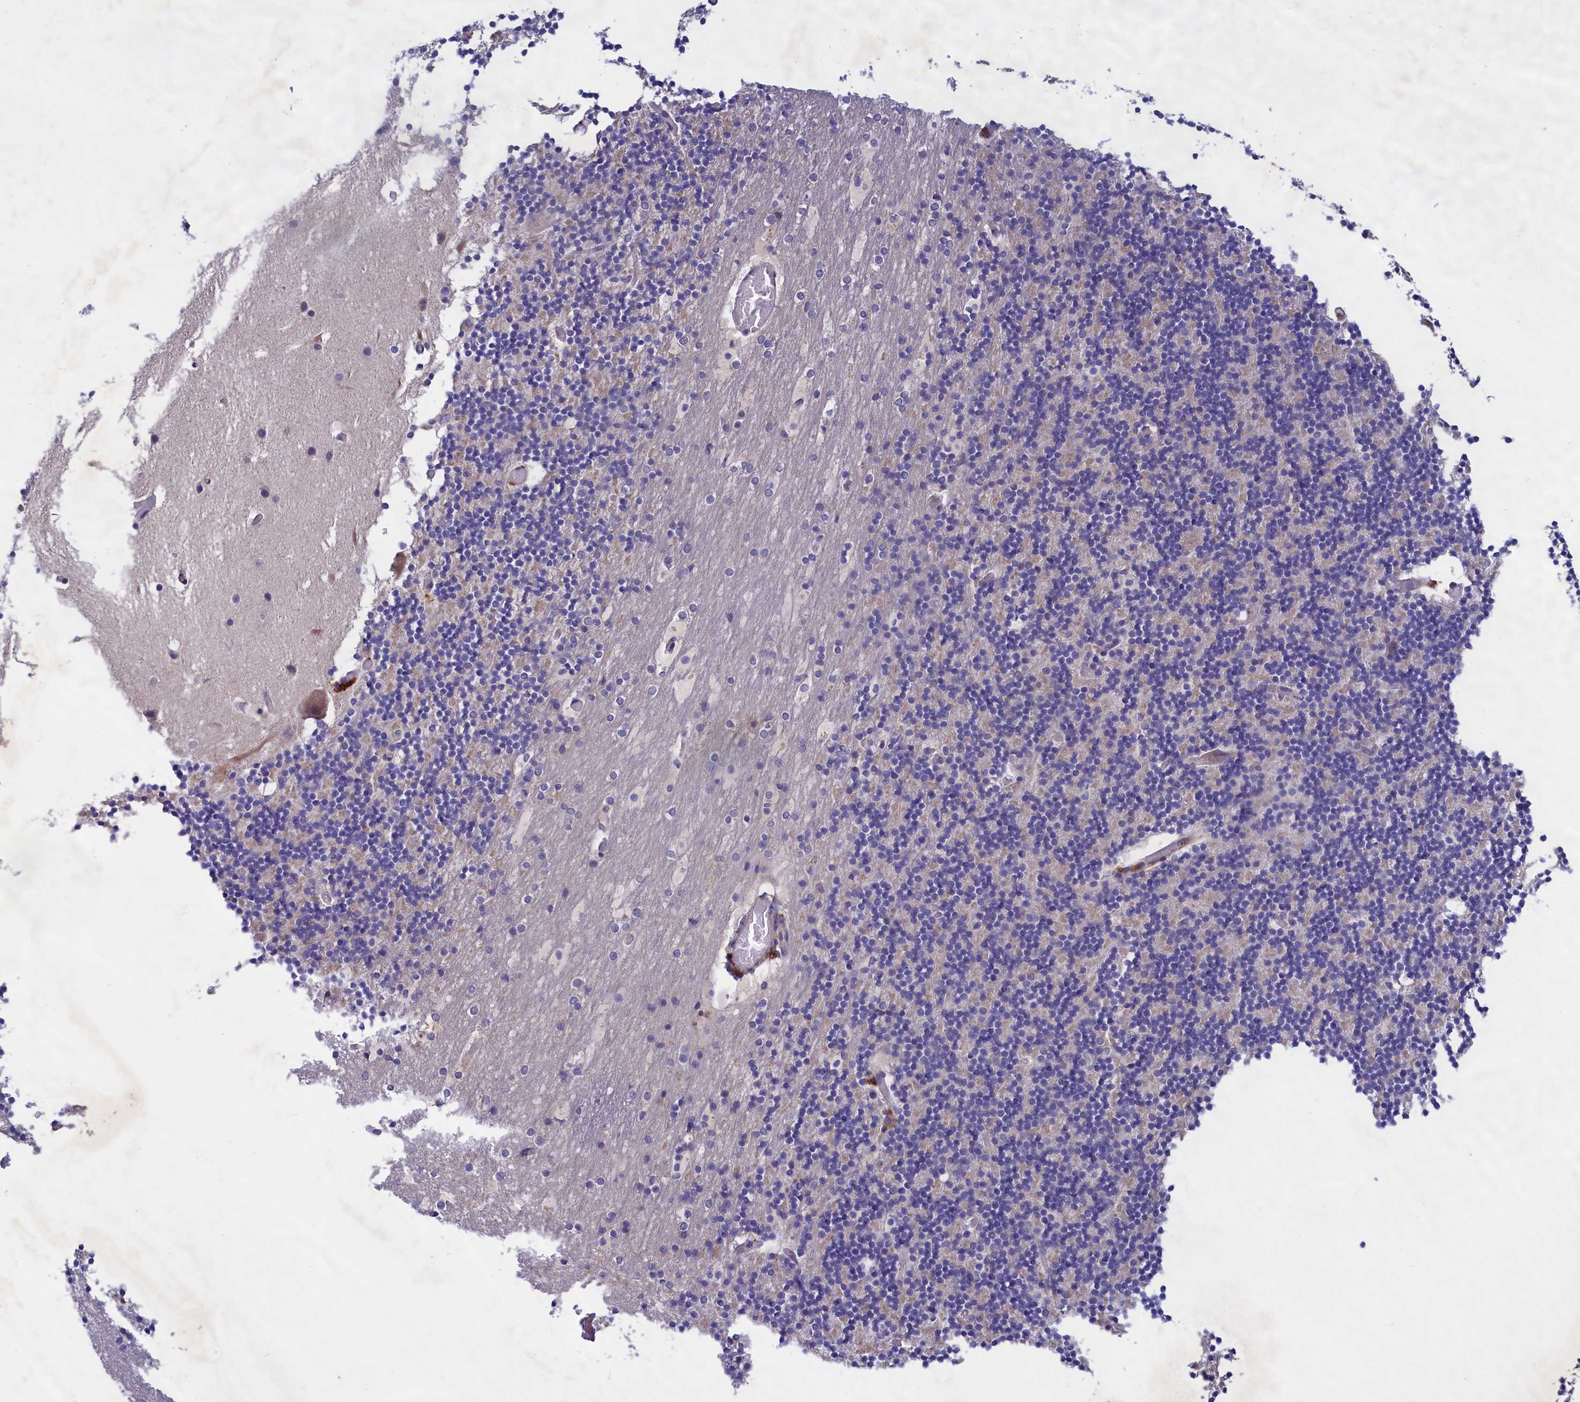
{"staining": {"intensity": "negative", "quantity": "none", "location": "none"}, "tissue": "cerebellum", "cell_type": "Cells in granular layer", "image_type": "normal", "snomed": [{"axis": "morphology", "description": "Normal tissue, NOS"}, {"axis": "topography", "description": "Cerebellum"}], "caption": "This micrograph is of normal cerebellum stained with immunohistochemistry (IHC) to label a protein in brown with the nuclei are counter-stained blue. There is no expression in cells in granular layer.", "gene": "AMDHD2", "patient": {"sex": "male", "age": 57}}